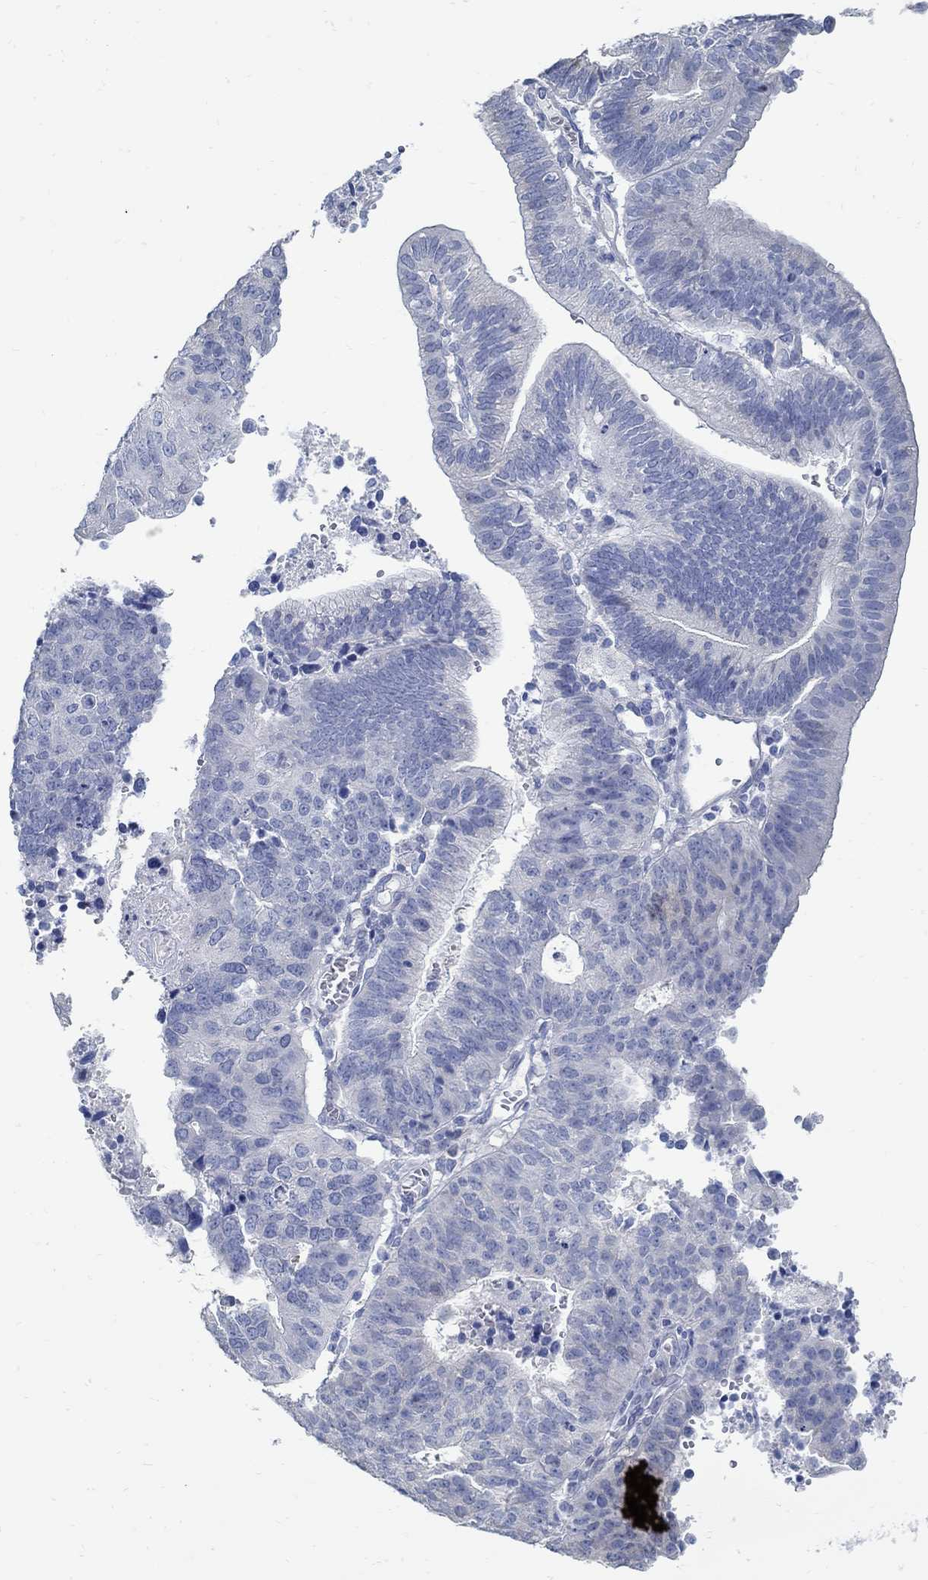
{"staining": {"intensity": "negative", "quantity": "none", "location": "none"}, "tissue": "endometrial cancer", "cell_type": "Tumor cells", "image_type": "cancer", "snomed": [{"axis": "morphology", "description": "Adenocarcinoma, NOS"}, {"axis": "topography", "description": "Endometrium"}], "caption": "This is an immunohistochemistry histopathology image of human adenocarcinoma (endometrial). There is no positivity in tumor cells.", "gene": "C15orf39", "patient": {"sex": "female", "age": 82}}